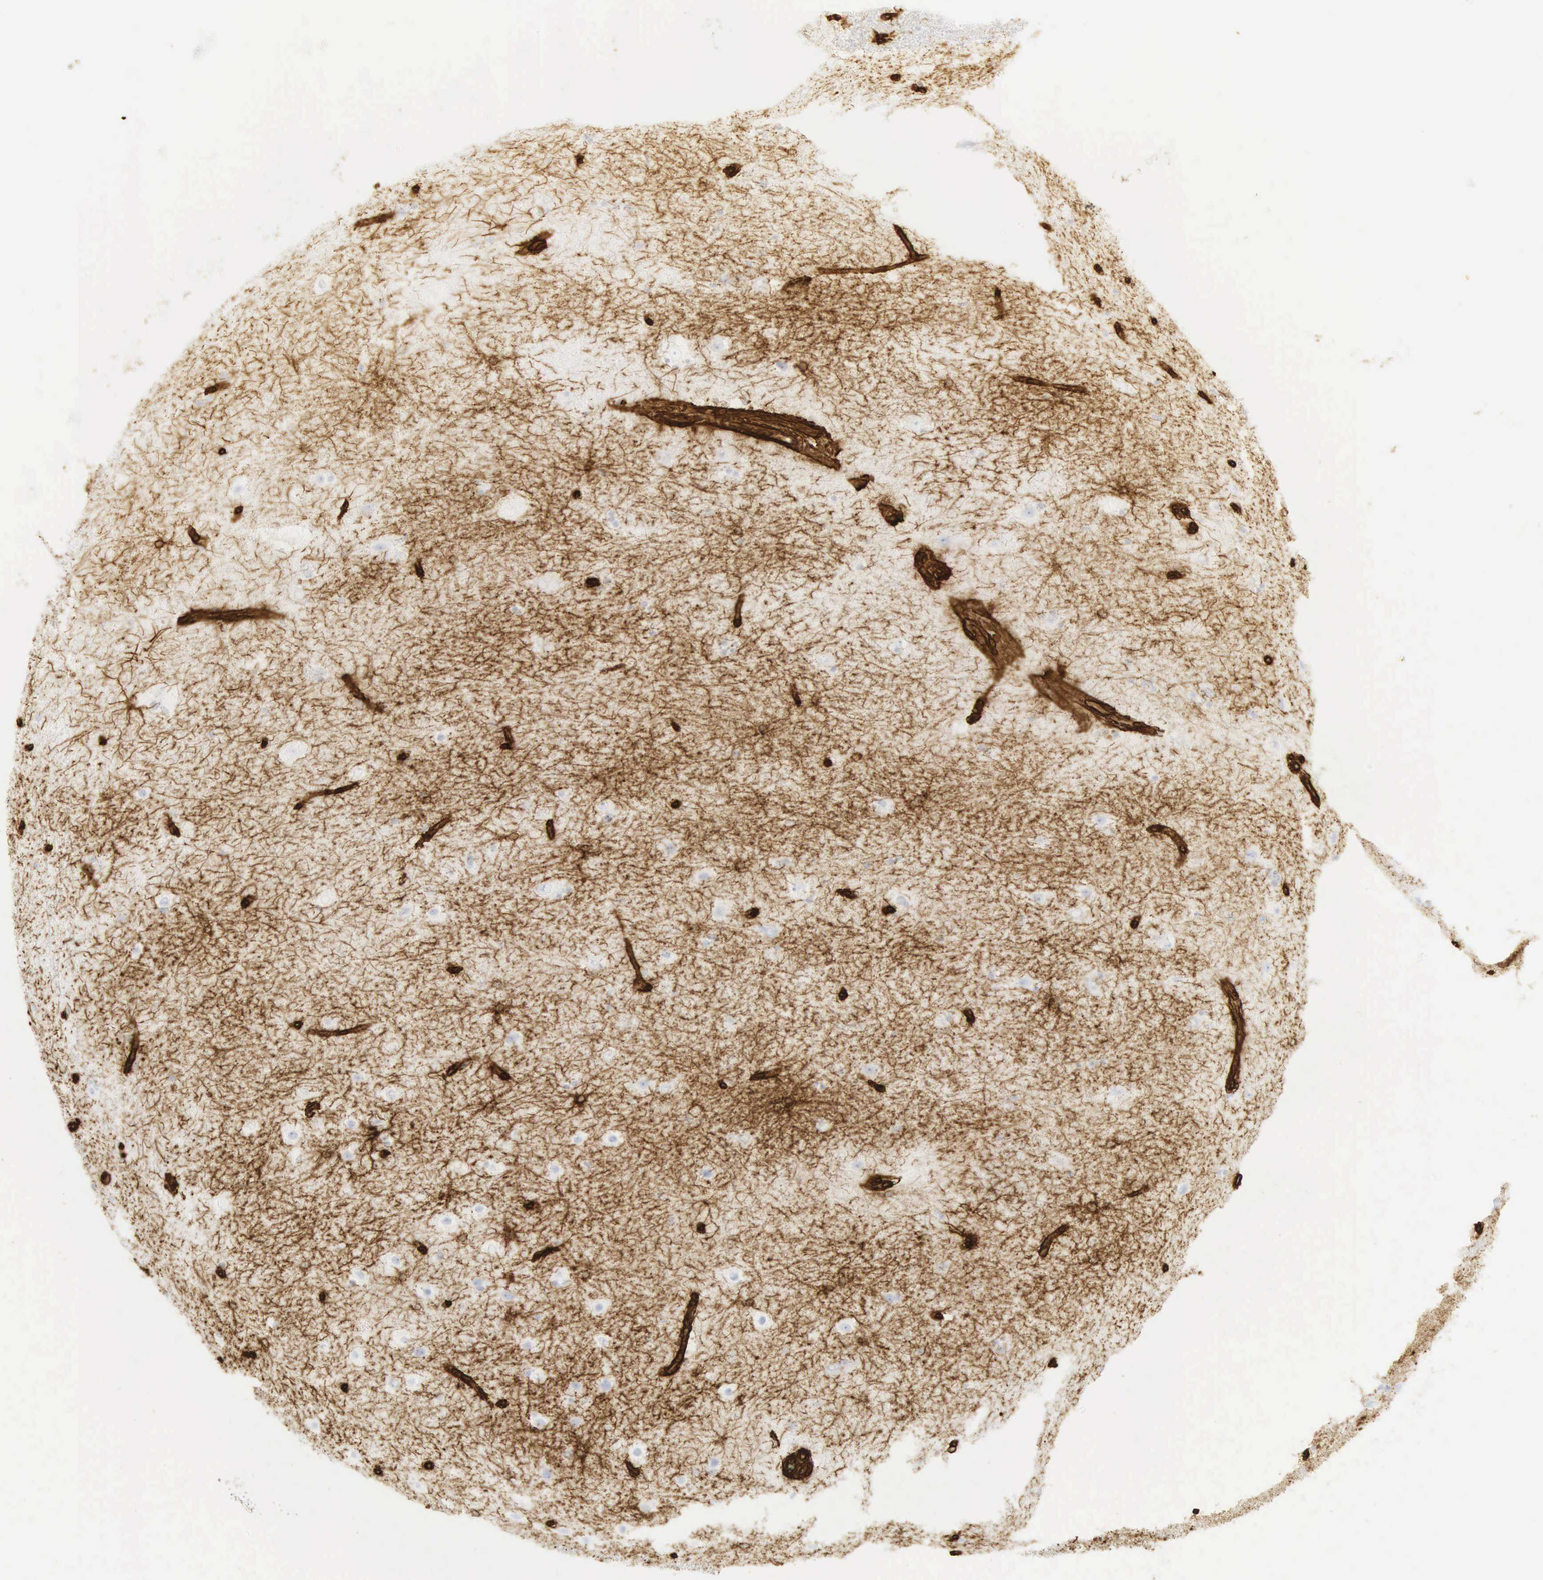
{"staining": {"intensity": "strong", "quantity": ">75%", "location": "cytoplasmic/membranous,nuclear"}, "tissue": "cerebral cortex", "cell_type": "Endothelial cells", "image_type": "normal", "snomed": [{"axis": "morphology", "description": "Normal tissue, NOS"}, {"axis": "topography", "description": "Cerebral cortex"}, {"axis": "topography", "description": "Hippocampus"}], "caption": "IHC (DAB (3,3'-diaminobenzidine)) staining of normal human cerebral cortex reveals strong cytoplasmic/membranous,nuclear protein expression in about >75% of endothelial cells.", "gene": "VIM", "patient": {"sex": "female", "age": 19}}